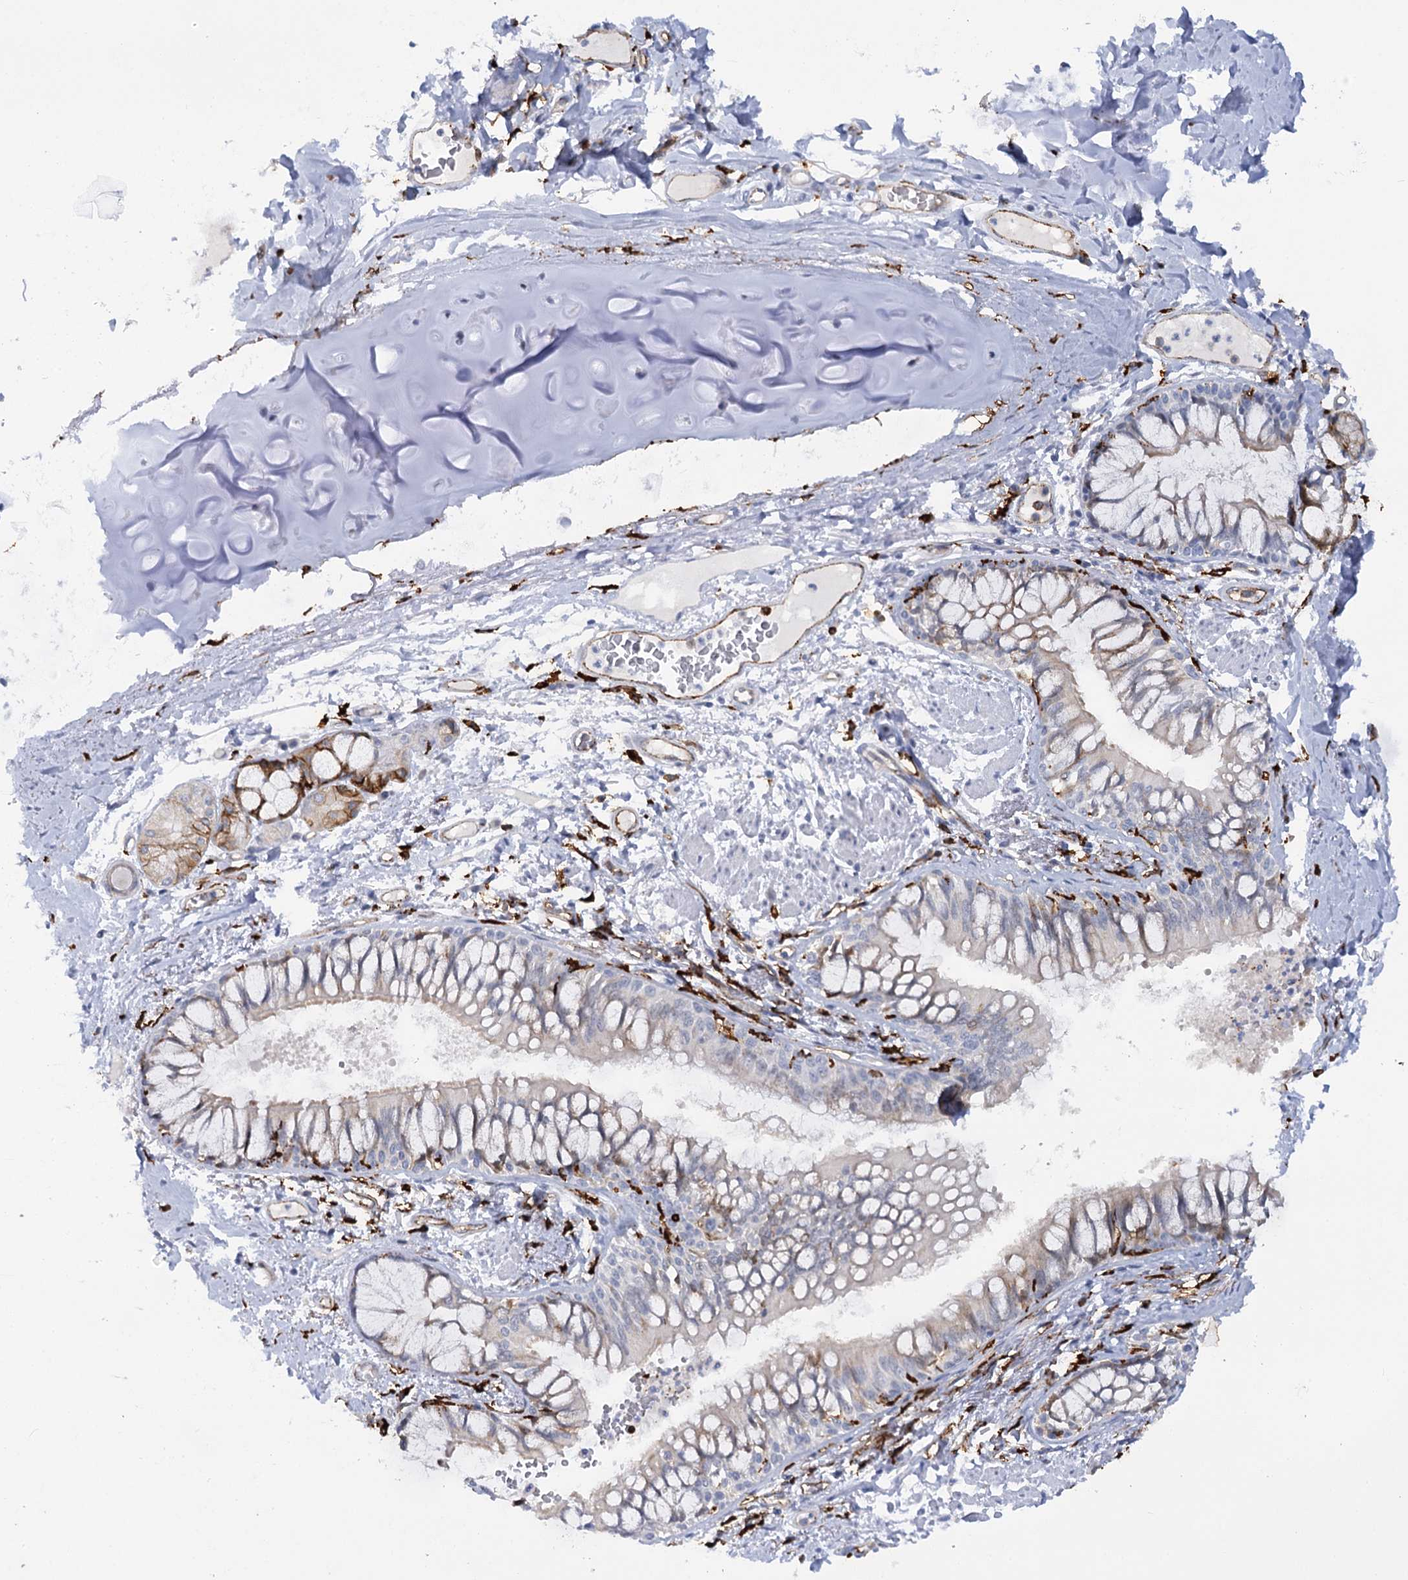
{"staining": {"intensity": "negative", "quantity": "none", "location": "none"}, "tissue": "adipose tissue", "cell_type": "Adipocytes", "image_type": "normal", "snomed": [{"axis": "morphology", "description": "Normal tissue, NOS"}, {"axis": "topography", "description": "Cartilage tissue"}, {"axis": "topography", "description": "Bronchus"}, {"axis": "topography", "description": "Lung"}, {"axis": "topography", "description": "Peripheral nerve tissue"}], "caption": "DAB immunohistochemical staining of benign human adipose tissue displays no significant staining in adipocytes. The staining was performed using DAB (3,3'-diaminobenzidine) to visualize the protein expression in brown, while the nuclei were stained in blue with hematoxylin (Magnification: 20x).", "gene": "PIWIL4", "patient": {"sex": "female", "age": 49}}